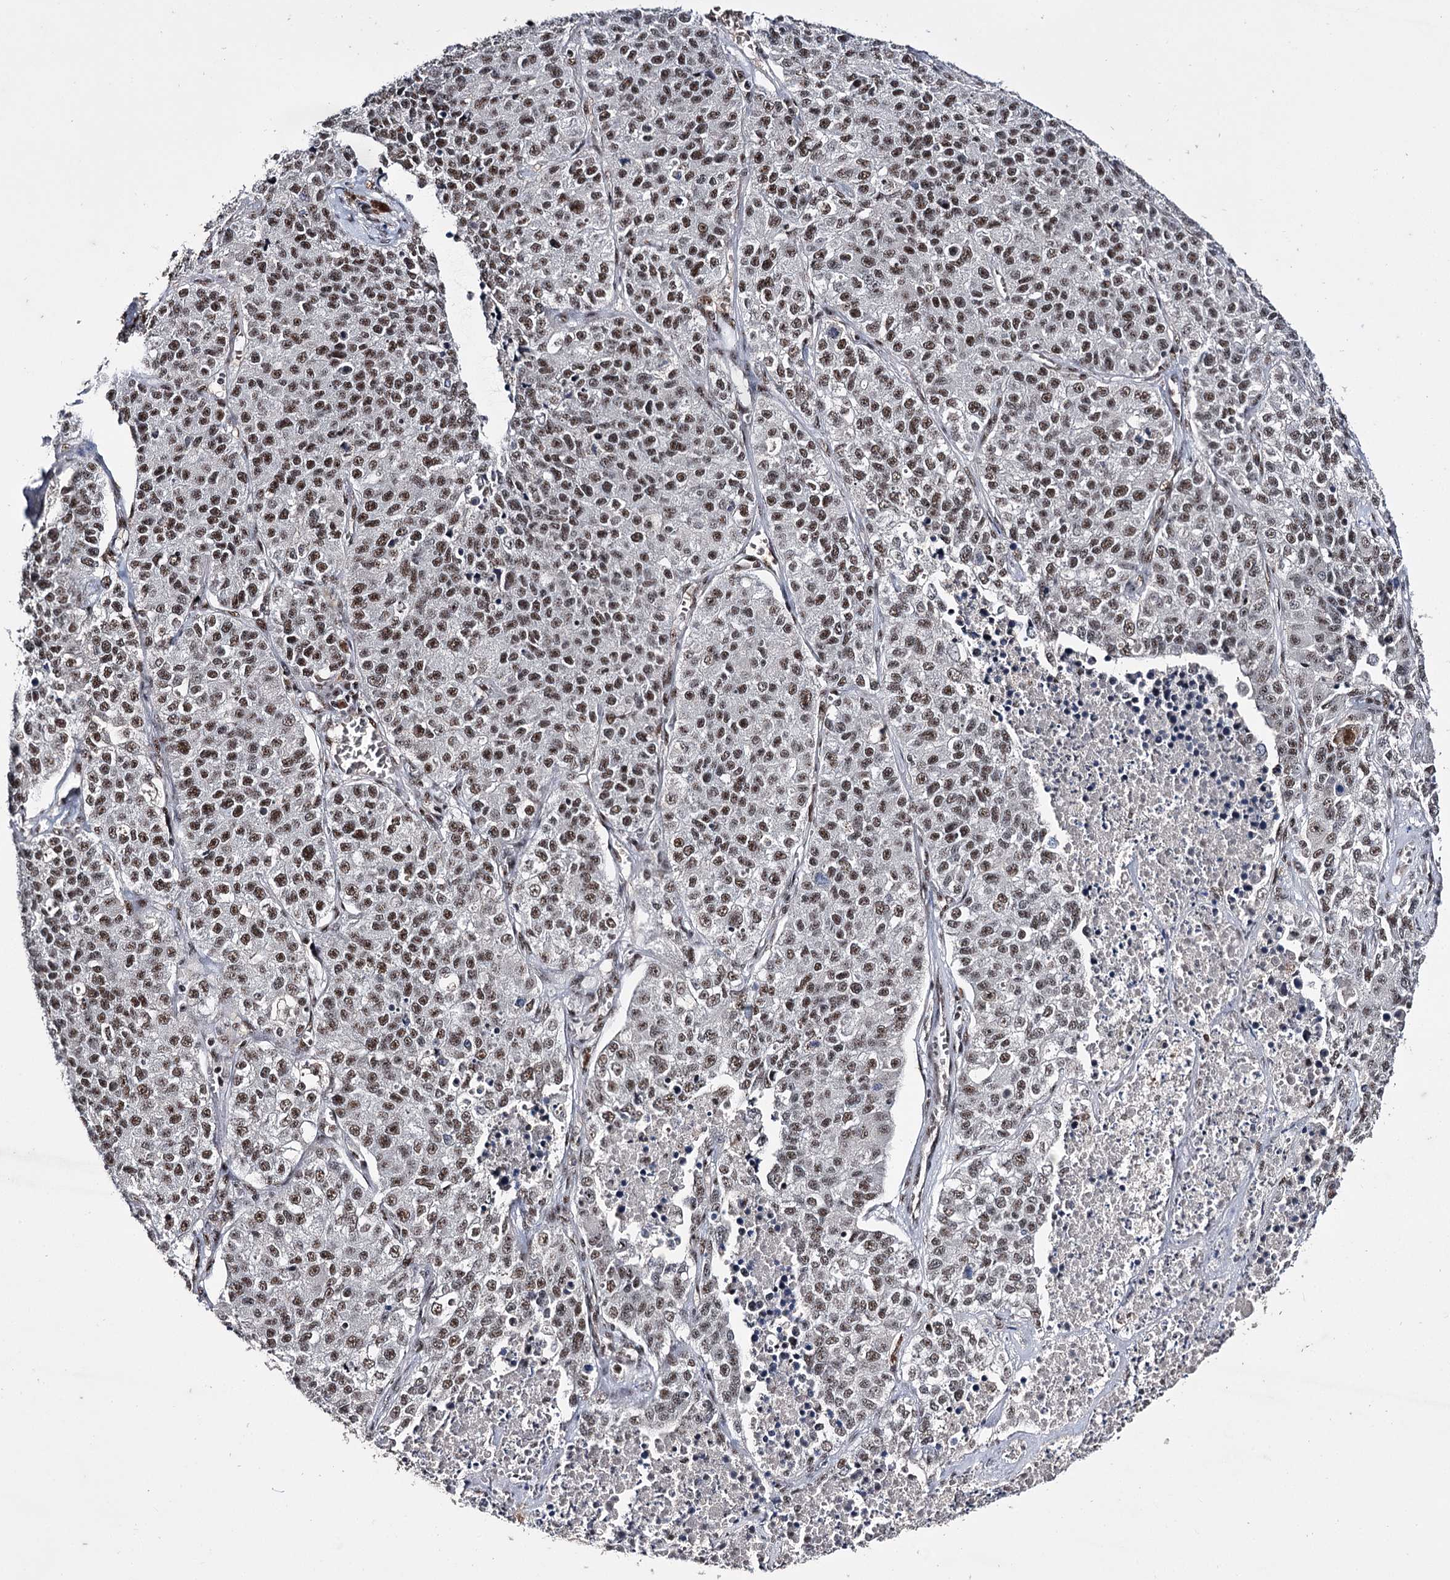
{"staining": {"intensity": "moderate", "quantity": ">75%", "location": "nuclear"}, "tissue": "lung cancer", "cell_type": "Tumor cells", "image_type": "cancer", "snomed": [{"axis": "morphology", "description": "Adenocarcinoma, NOS"}, {"axis": "topography", "description": "Lung"}], "caption": "Immunohistochemistry (IHC) (DAB) staining of human lung cancer shows moderate nuclear protein positivity in about >75% of tumor cells. The staining was performed using DAB (3,3'-diaminobenzidine), with brown indicating positive protein expression. Nuclei are stained blue with hematoxylin.", "gene": "PRPF40A", "patient": {"sex": "male", "age": 49}}